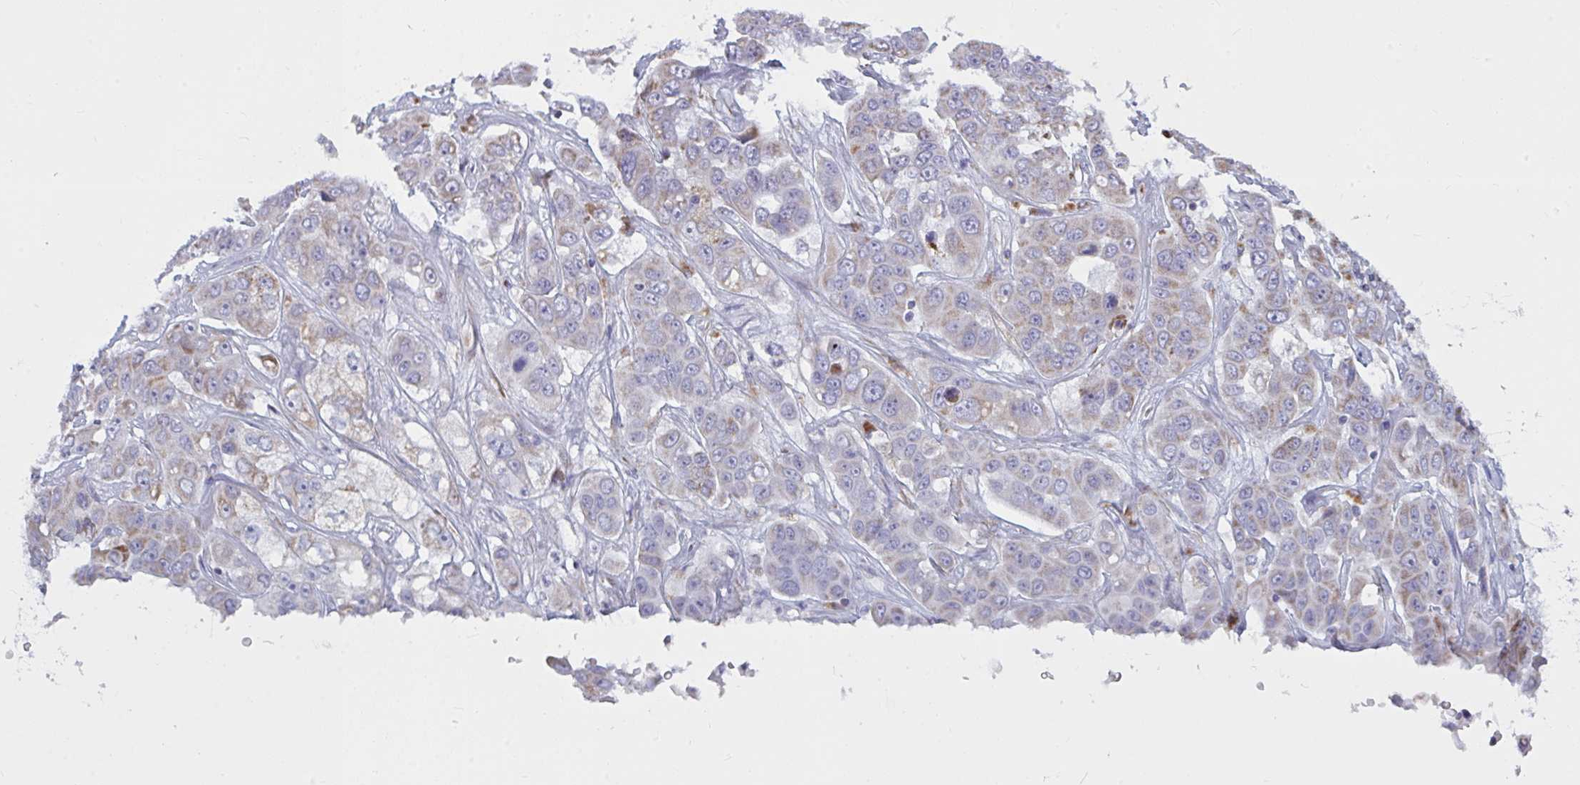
{"staining": {"intensity": "moderate", "quantity": "25%-75%", "location": "cytoplasmic/membranous"}, "tissue": "liver cancer", "cell_type": "Tumor cells", "image_type": "cancer", "snomed": [{"axis": "morphology", "description": "Cholangiocarcinoma"}, {"axis": "topography", "description": "Liver"}], "caption": "Immunohistochemical staining of human liver cholangiocarcinoma exhibits moderate cytoplasmic/membranous protein staining in about 25%-75% of tumor cells.", "gene": "ATG9A", "patient": {"sex": "female", "age": 52}}